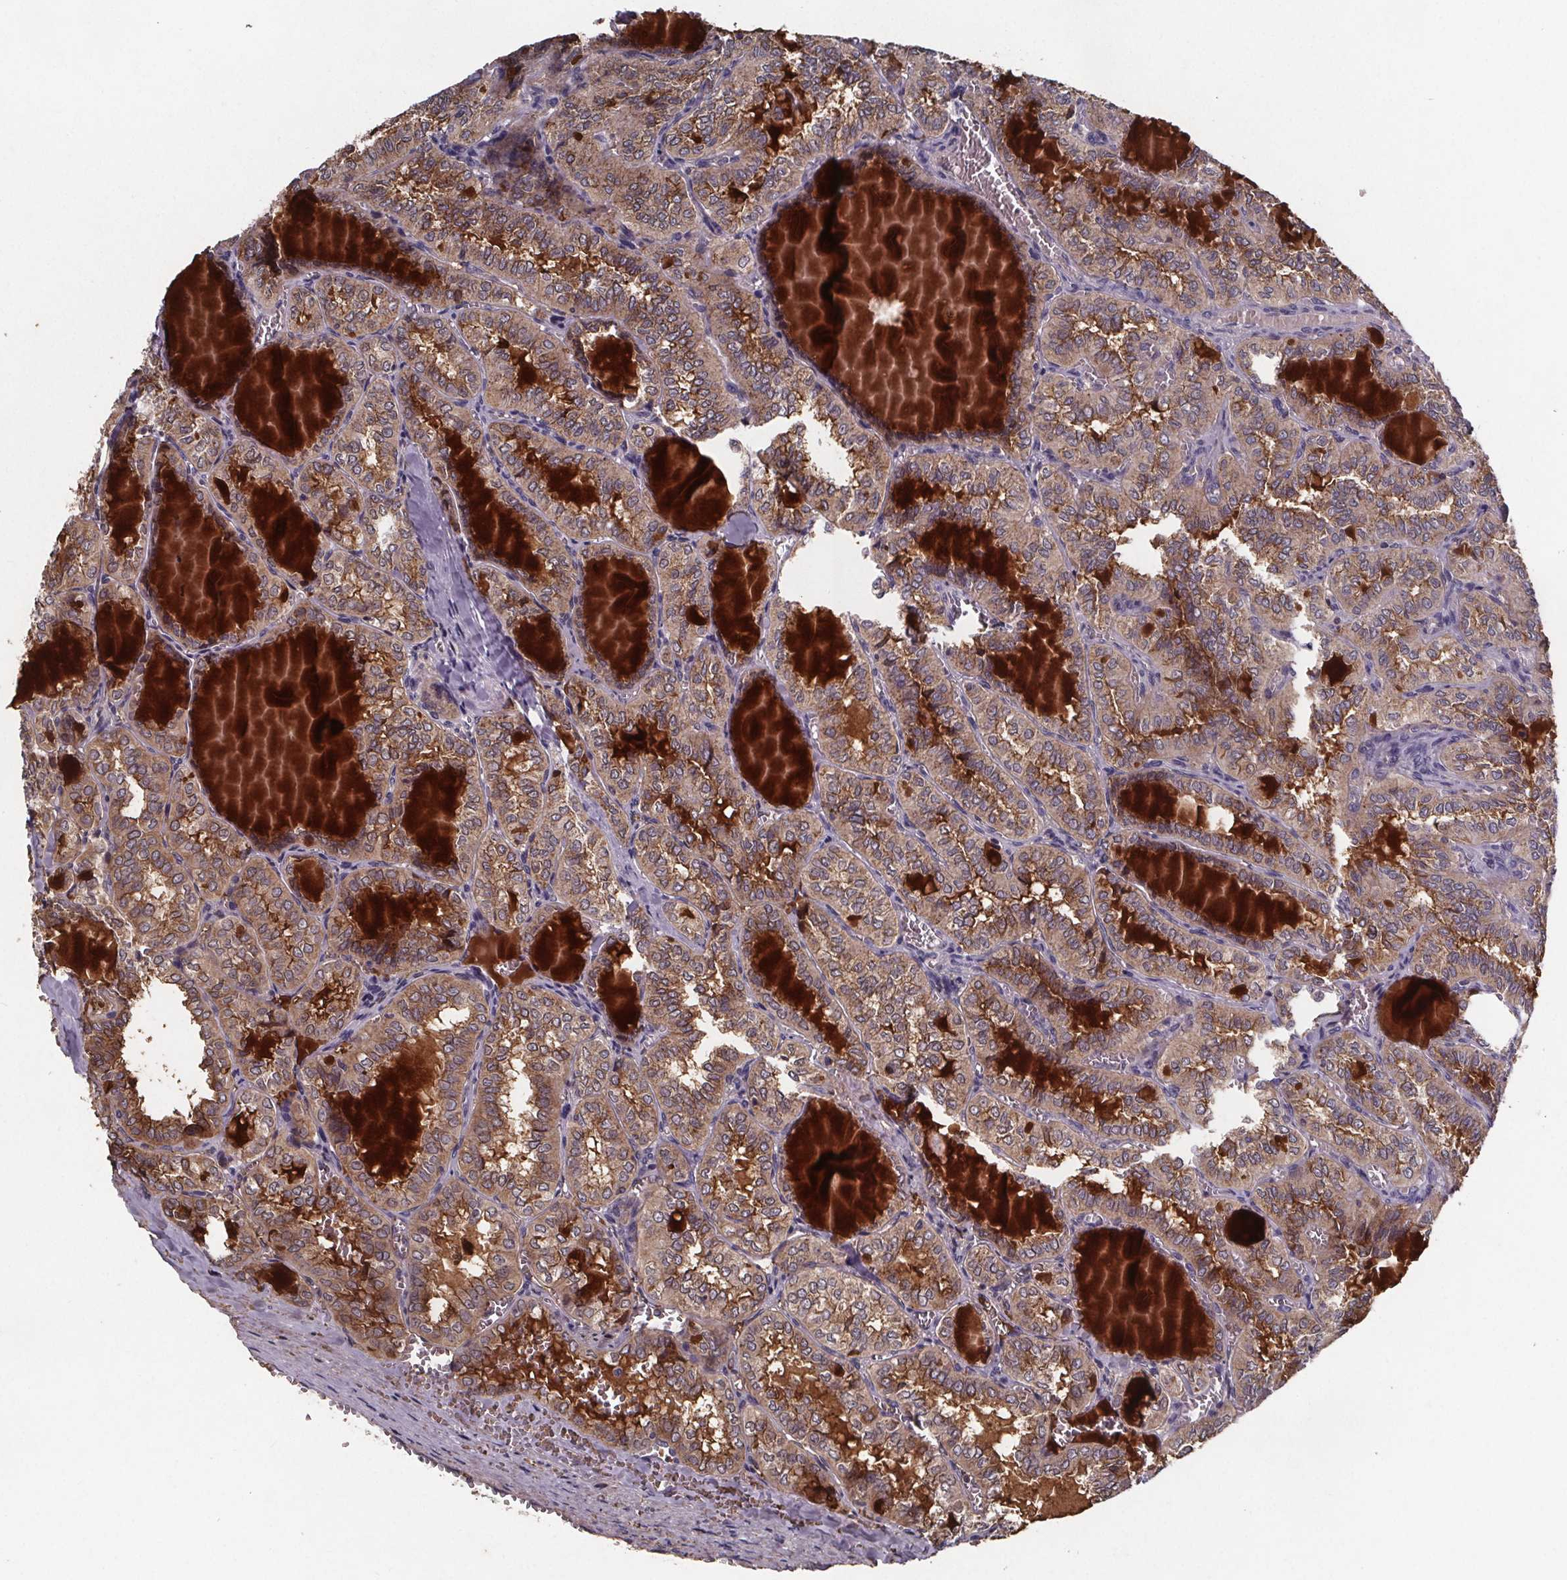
{"staining": {"intensity": "moderate", "quantity": "25%-75%", "location": "cytoplasmic/membranous"}, "tissue": "thyroid cancer", "cell_type": "Tumor cells", "image_type": "cancer", "snomed": [{"axis": "morphology", "description": "Papillary adenocarcinoma, NOS"}, {"axis": "topography", "description": "Thyroid gland"}], "caption": "This is a micrograph of immunohistochemistry staining of thyroid papillary adenocarcinoma, which shows moderate positivity in the cytoplasmic/membranous of tumor cells.", "gene": "FASTKD3", "patient": {"sex": "female", "age": 41}}